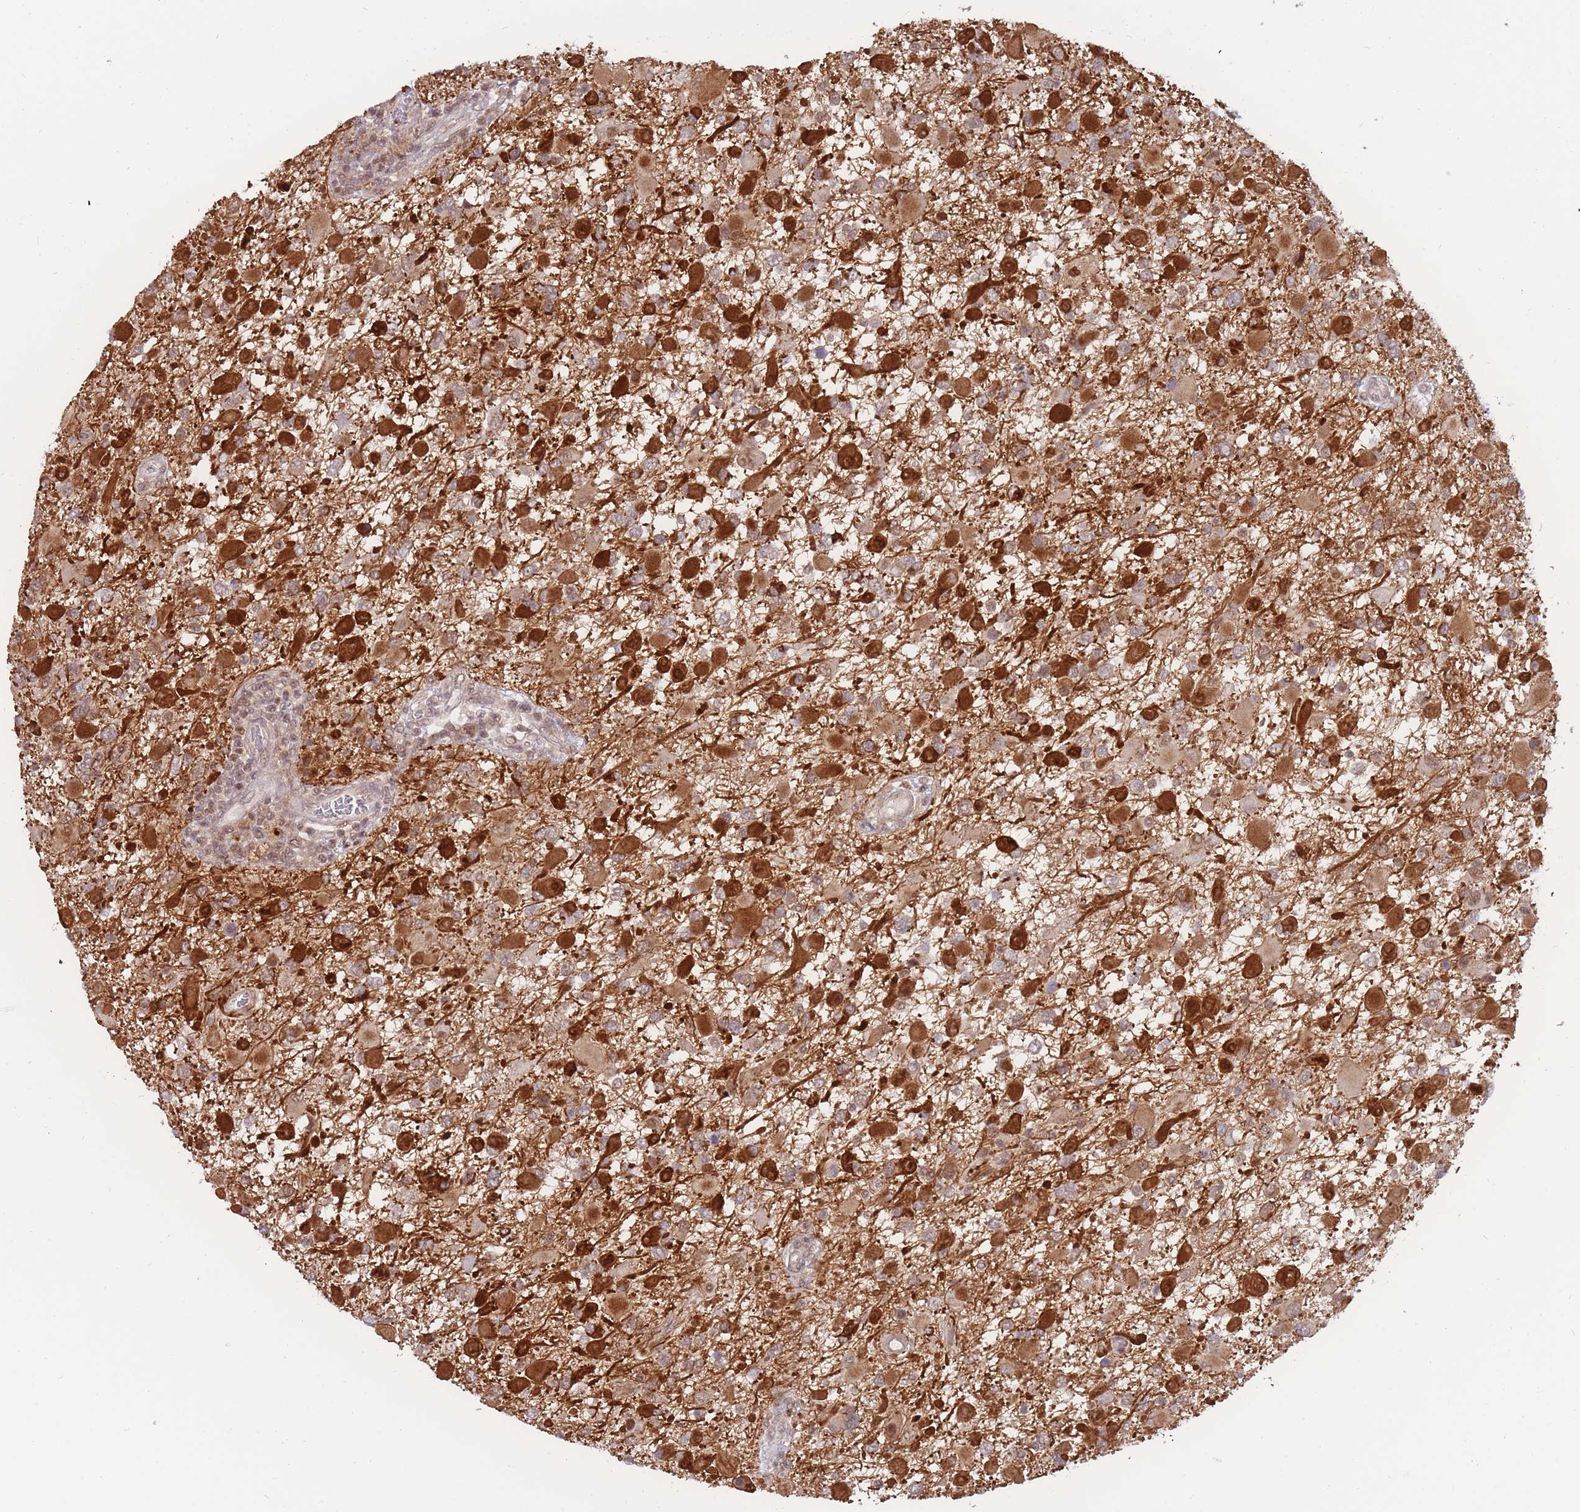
{"staining": {"intensity": "strong", "quantity": ">75%", "location": "cytoplasmic/membranous,nuclear"}, "tissue": "glioma", "cell_type": "Tumor cells", "image_type": "cancer", "snomed": [{"axis": "morphology", "description": "Glioma, malignant, High grade"}, {"axis": "topography", "description": "Brain"}], "caption": "There is high levels of strong cytoplasmic/membranous and nuclear positivity in tumor cells of malignant glioma (high-grade), as demonstrated by immunohistochemical staining (brown color).", "gene": "BOD1L1", "patient": {"sex": "male", "age": 53}}